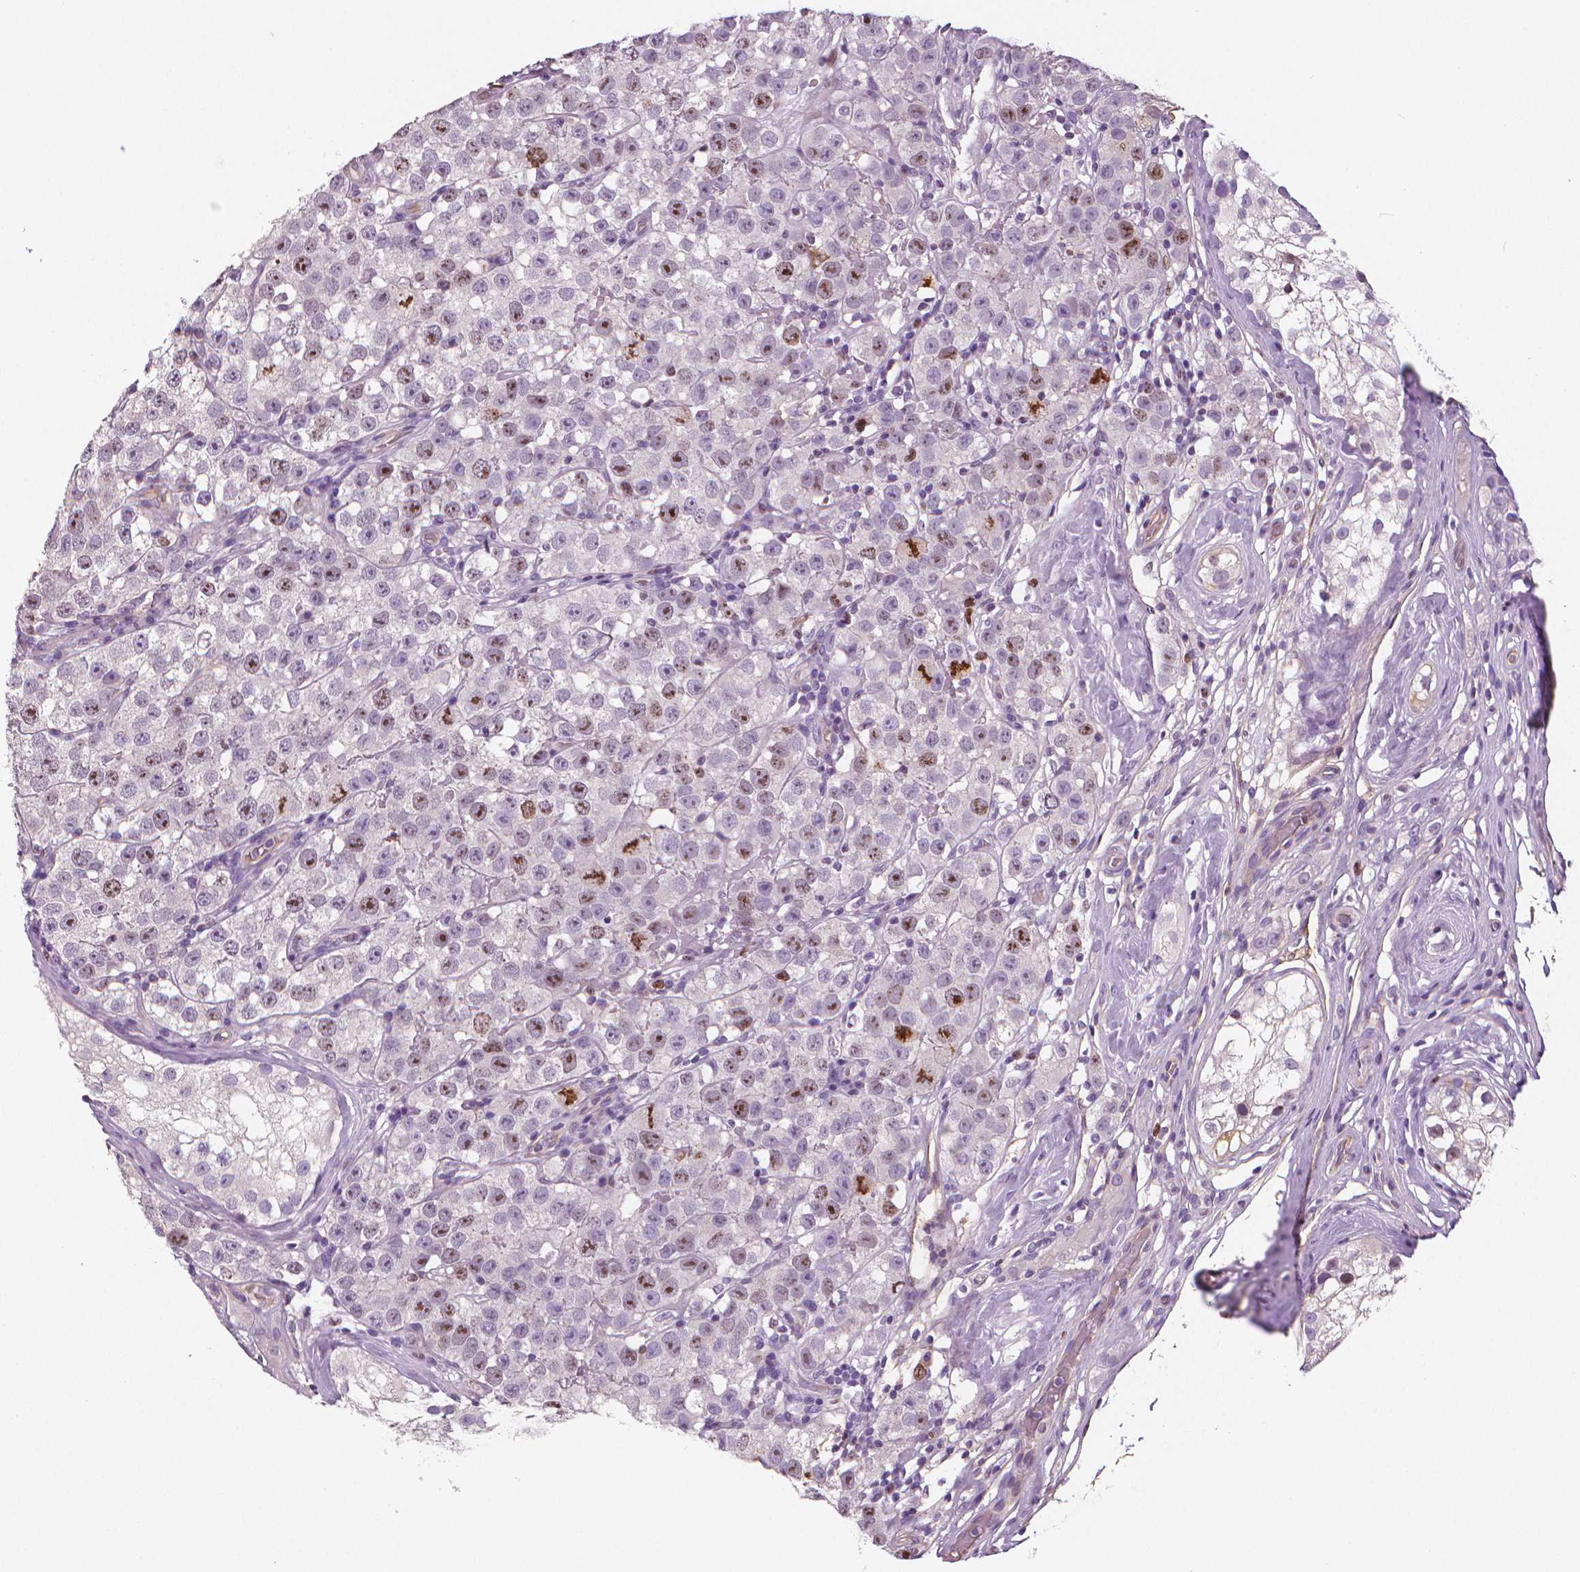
{"staining": {"intensity": "strong", "quantity": "<25%", "location": "nuclear"}, "tissue": "testis cancer", "cell_type": "Tumor cells", "image_type": "cancer", "snomed": [{"axis": "morphology", "description": "Seminoma, NOS"}, {"axis": "topography", "description": "Testis"}], "caption": "Brown immunohistochemical staining in testis cancer shows strong nuclear expression in about <25% of tumor cells. Ihc stains the protein in brown and the nuclei are stained blue.", "gene": "MKI67", "patient": {"sex": "male", "age": 34}}